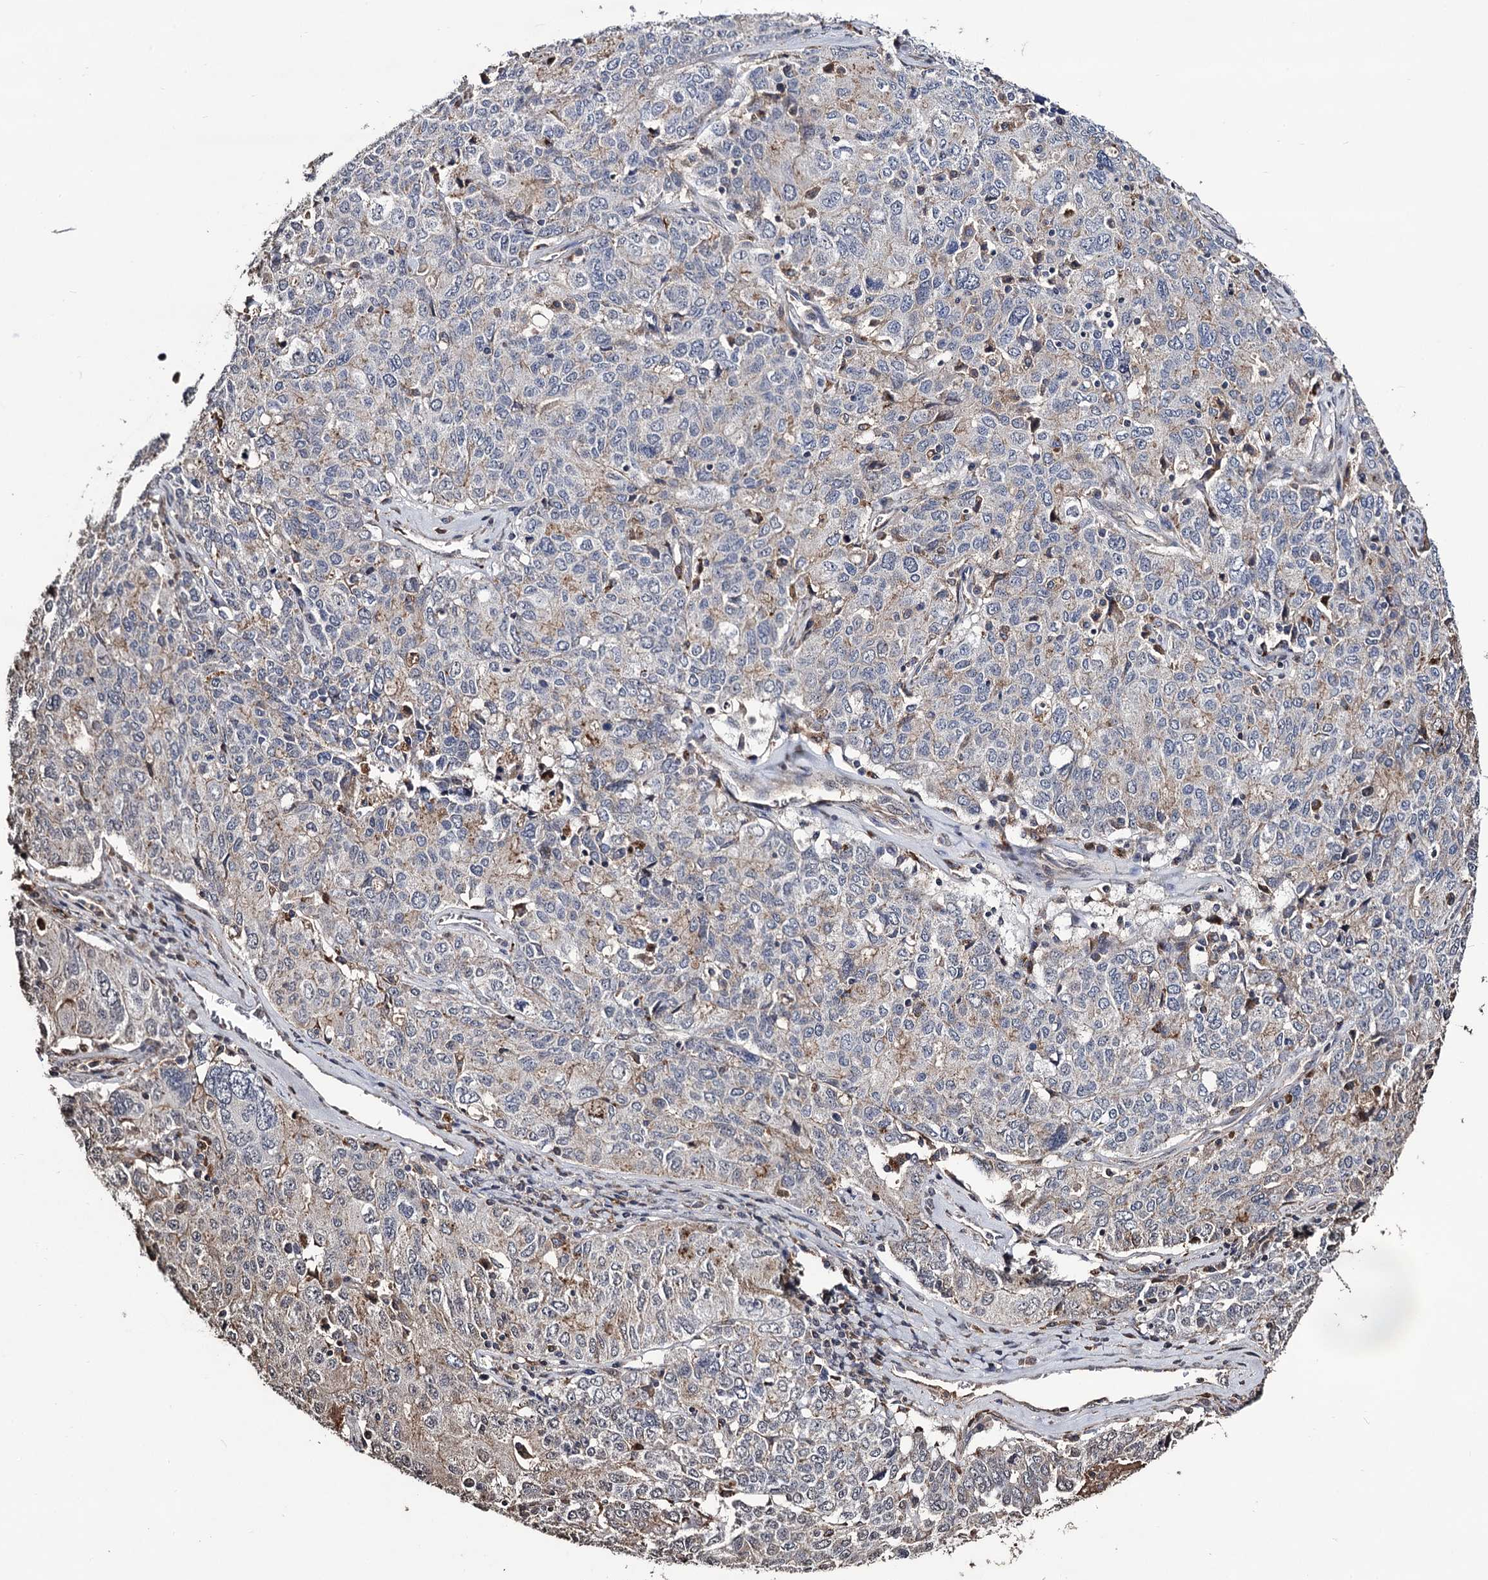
{"staining": {"intensity": "weak", "quantity": "<25%", "location": "cytoplasmic/membranous"}, "tissue": "ovarian cancer", "cell_type": "Tumor cells", "image_type": "cancer", "snomed": [{"axis": "morphology", "description": "Carcinoma, endometroid"}, {"axis": "topography", "description": "Ovary"}], "caption": "IHC of human ovarian endometroid carcinoma displays no staining in tumor cells.", "gene": "MICAL2", "patient": {"sex": "female", "age": 62}}